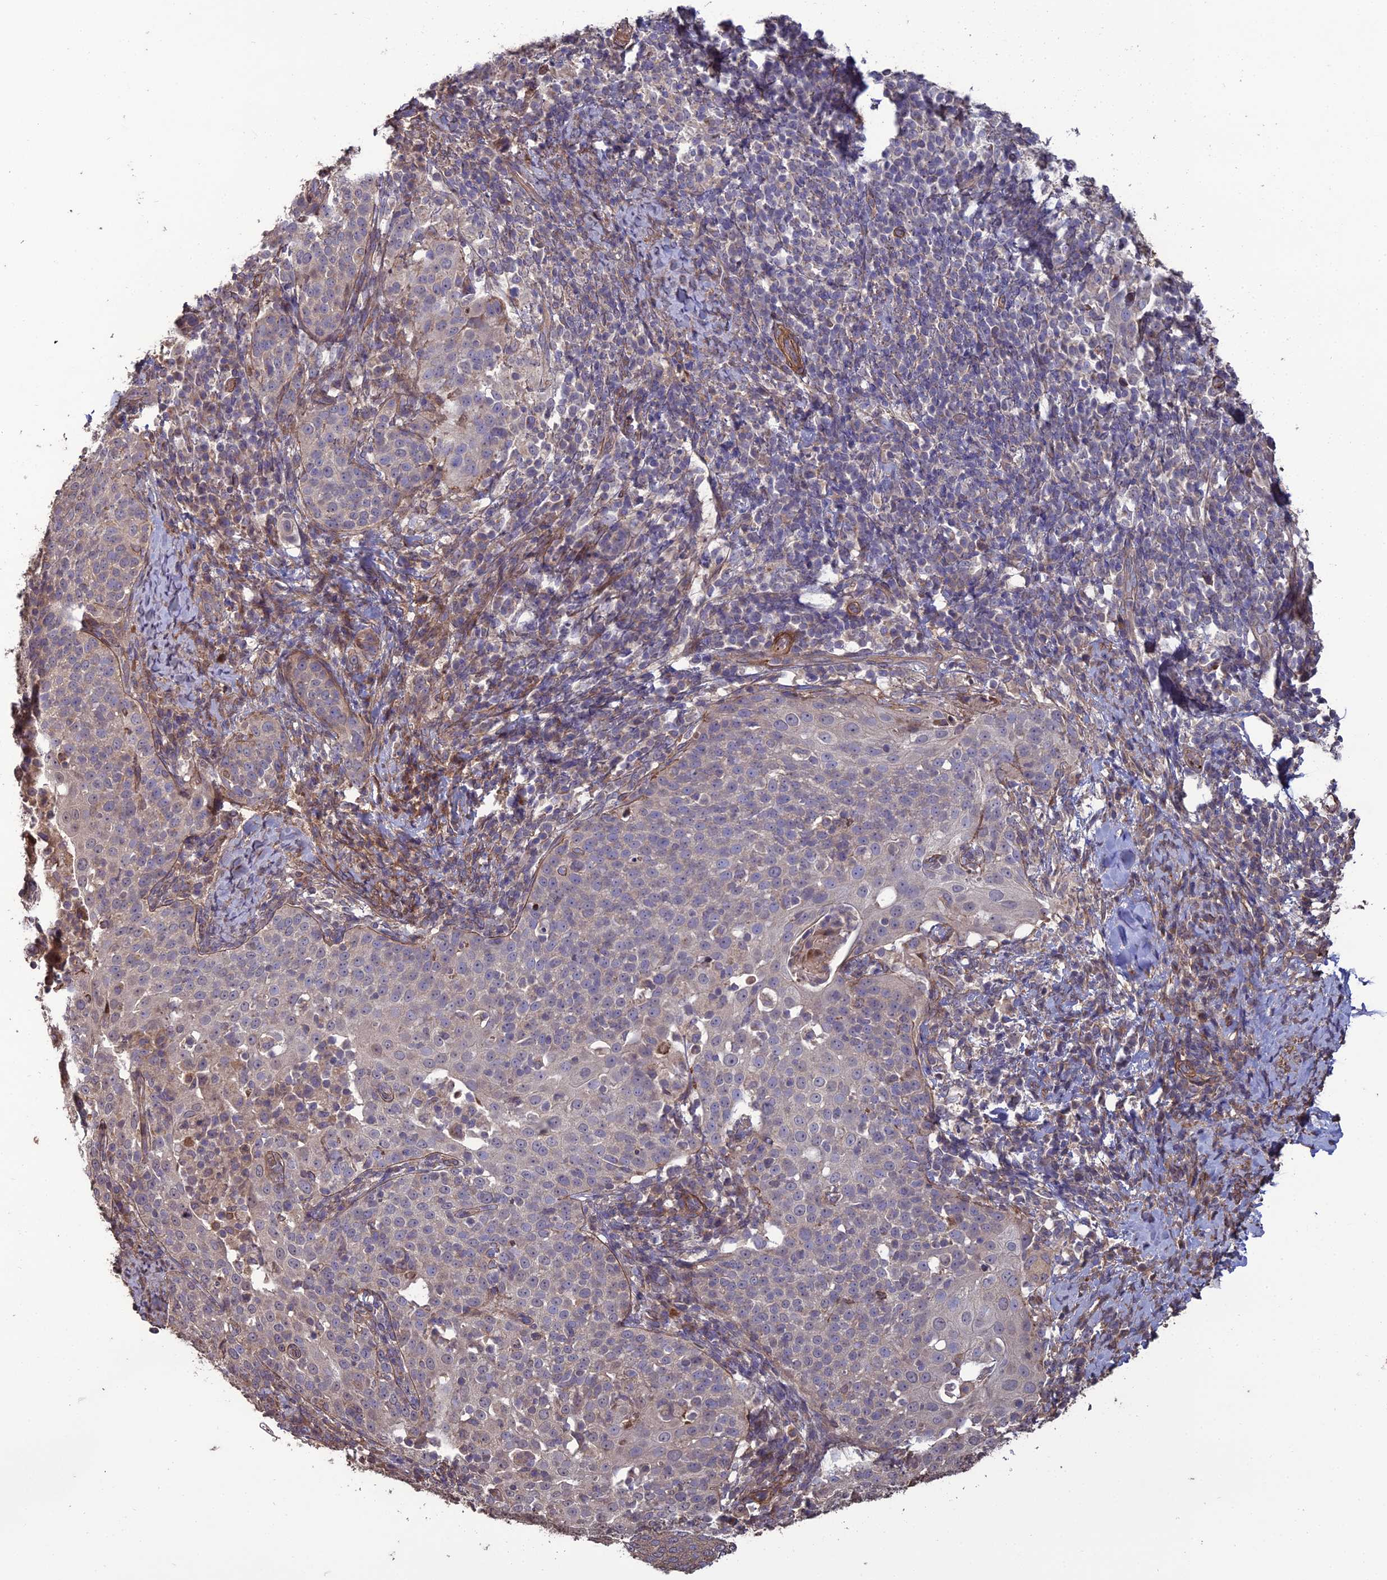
{"staining": {"intensity": "negative", "quantity": "none", "location": "none"}, "tissue": "cervical cancer", "cell_type": "Tumor cells", "image_type": "cancer", "snomed": [{"axis": "morphology", "description": "Squamous cell carcinoma, NOS"}, {"axis": "topography", "description": "Cervix"}], "caption": "Immunohistochemical staining of human cervical cancer (squamous cell carcinoma) exhibits no significant expression in tumor cells. The staining is performed using DAB brown chromogen with nuclei counter-stained in using hematoxylin.", "gene": "ATP6V0A2", "patient": {"sex": "female", "age": 57}}